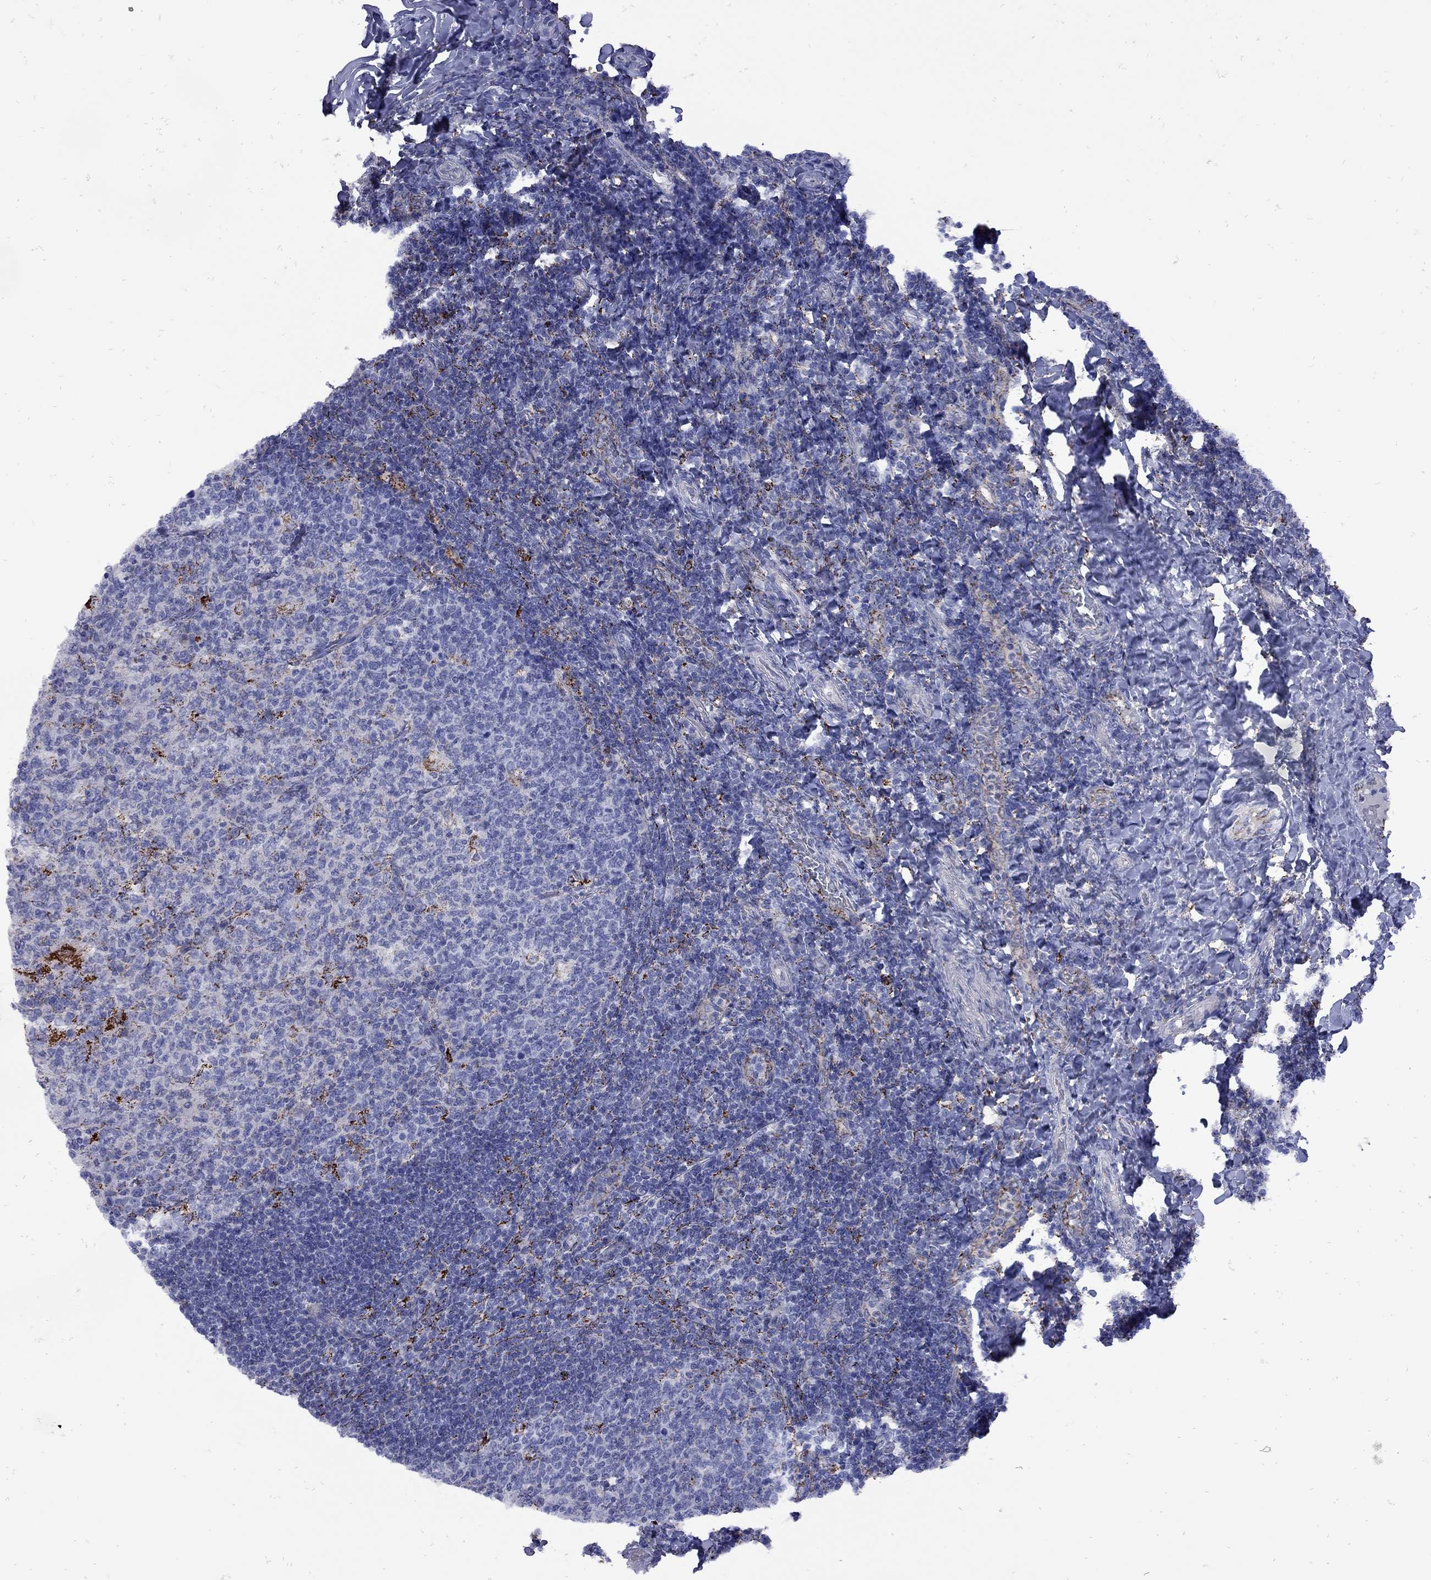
{"staining": {"intensity": "strong", "quantity": "<25%", "location": "cytoplasmic/membranous"}, "tissue": "tonsil", "cell_type": "Germinal center cells", "image_type": "normal", "snomed": [{"axis": "morphology", "description": "Normal tissue, NOS"}, {"axis": "topography", "description": "Tonsil"}], "caption": "Brown immunohistochemical staining in unremarkable tonsil shows strong cytoplasmic/membranous positivity in approximately <25% of germinal center cells.", "gene": "SESTD1", "patient": {"sex": "female", "age": 10}}